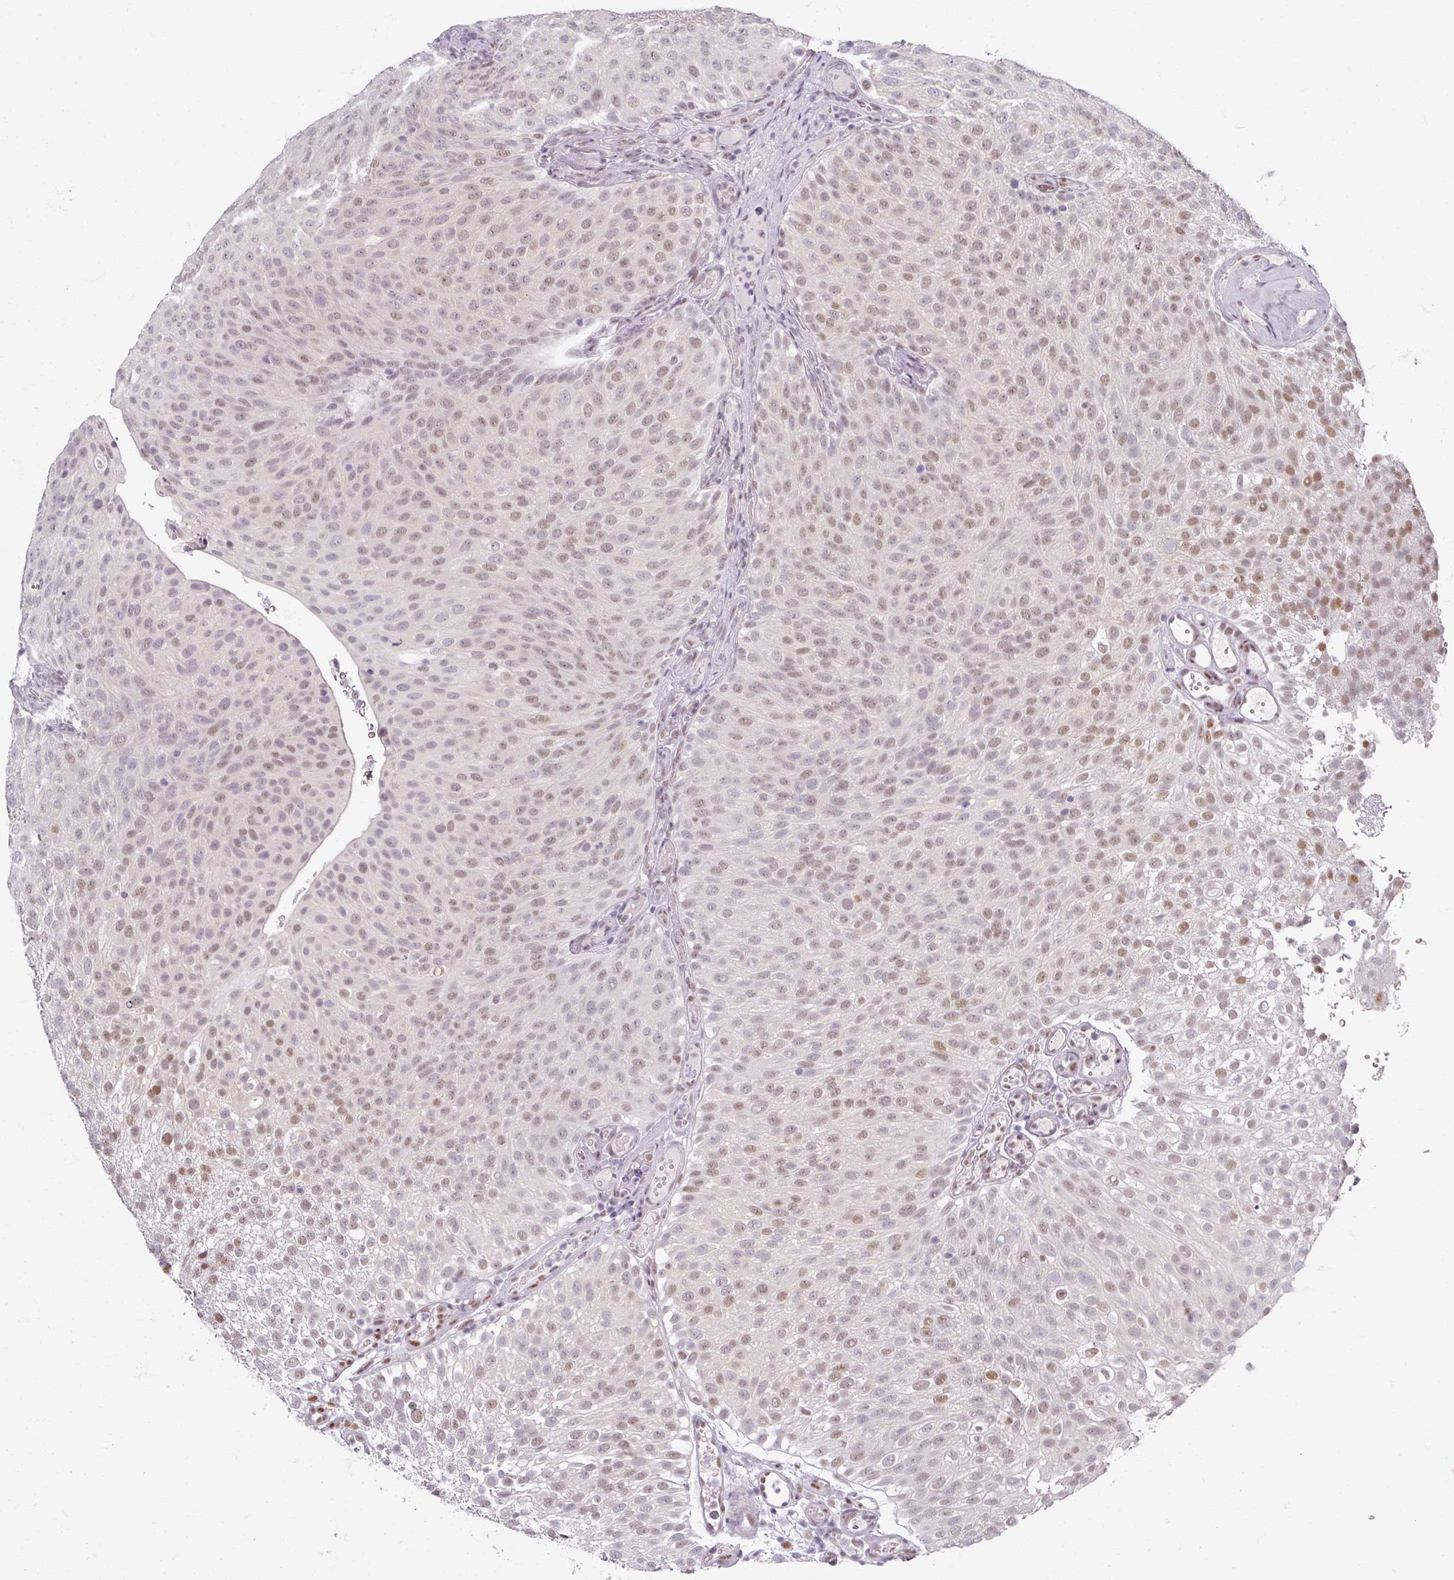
{"staining": {"intensity": "moderate", "quantity": "25%-75%", "location": "nuclear"}, "tissue": "urothelial cancer", "cell_type": "Tumor cells", "image_type": "cancer", "snomed": [{"axis": "morphology", "description": "Urothelial carcinoma, Low grade"}, {"axis": "topography", "description": "Urinary bladder"}], "caption": "A high-resolution photomicrograph shows immunohistochemistry staining of urothelial cancer, which shows moderate nuclear expression in approximately 25%-75% of tumor cells.", "gene": "RIPOR3", "patient": {"sex": "male", "age": 78}}